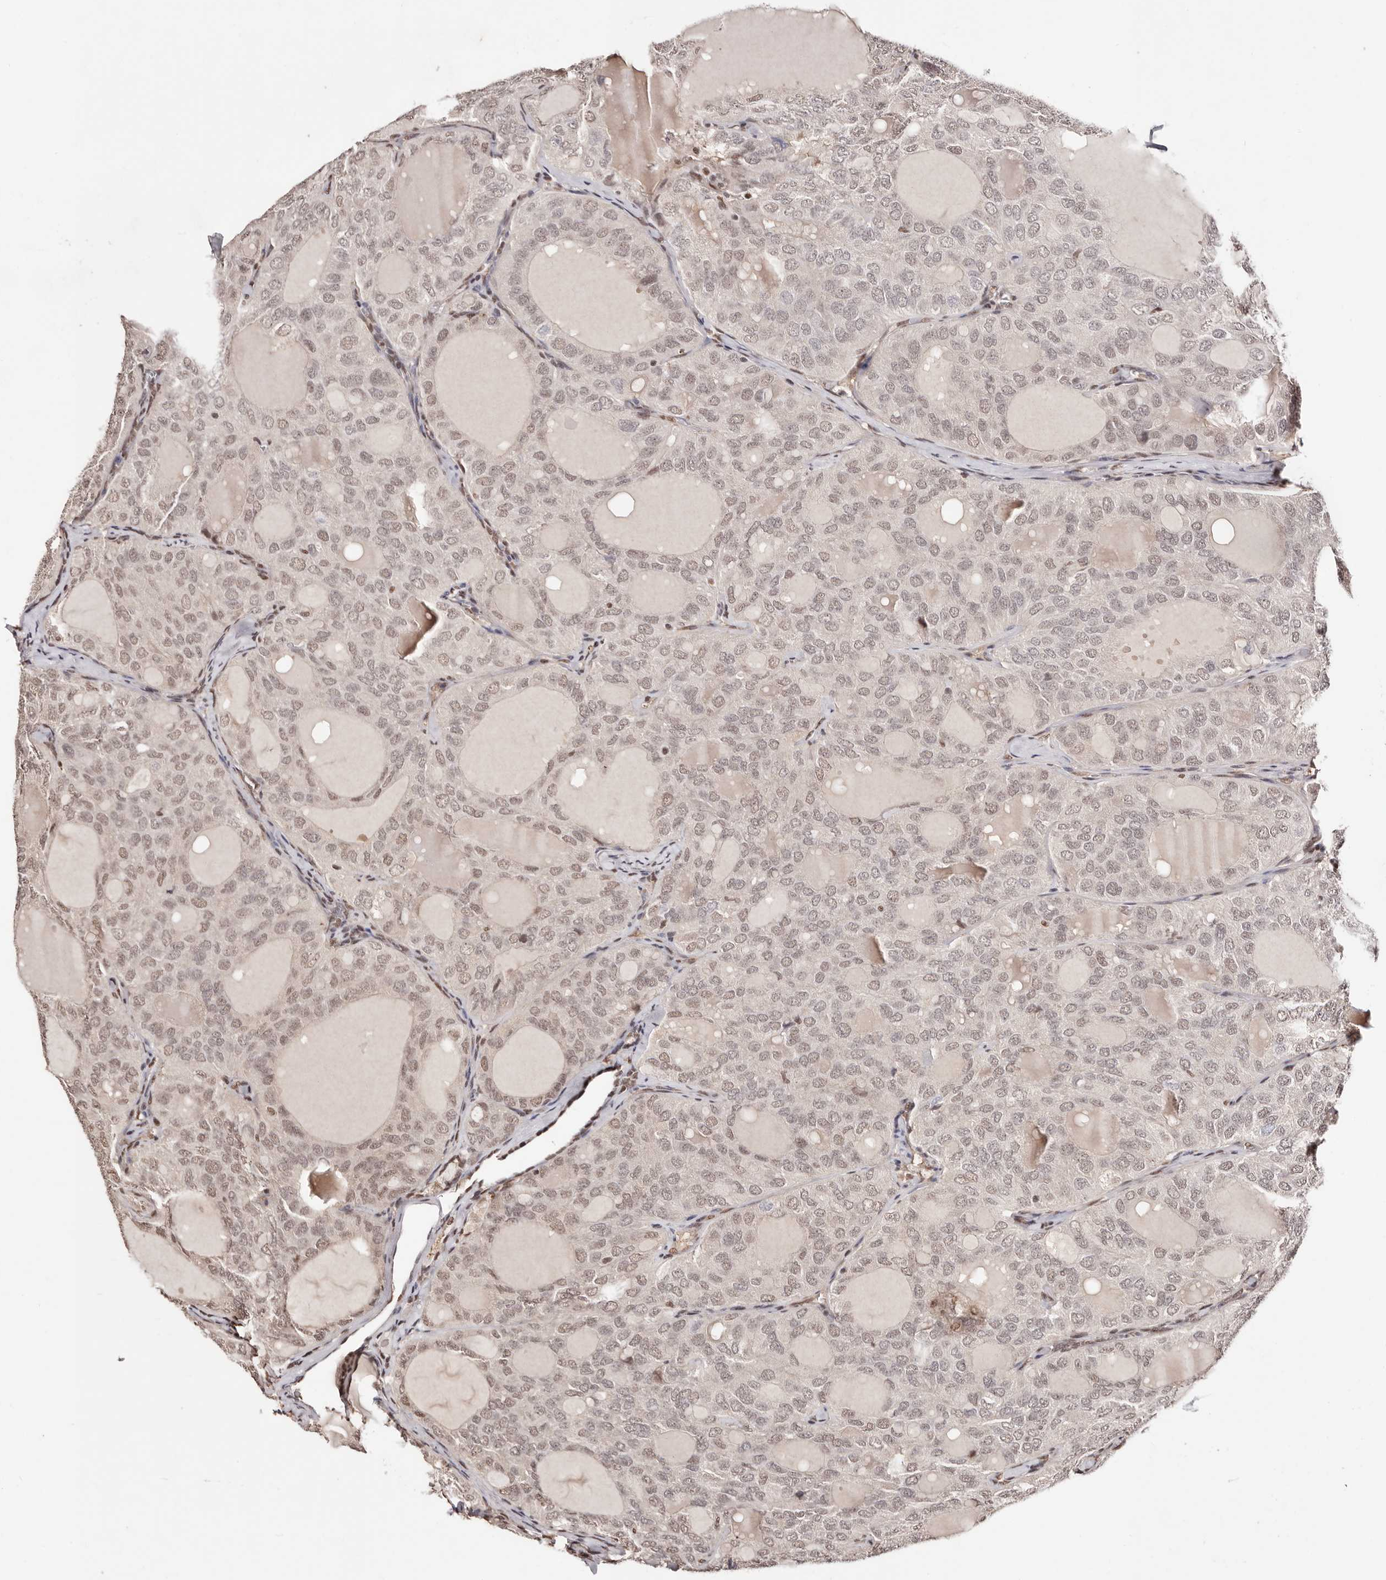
{"staining": {"intensity": "weak", "quantity": ">75%", "location": "nuclear"}, "tissue": "thyroid cancer", "cell_type": "Tumor cells", "image_type": "cancer", "snomed": [{"axis": "morphology", "description": "Follicular adenoma carcinoma, NOS"}, {"axis": "topography", "description": "Thyroid gland"}], "caption": "The histopathology image displays immunohistochemical staining of thyroid follicular adenoma carcinoma. There is weak nuclear expression is seen in about >75% of tumor cells.", "gene": "BICRAL", "patient": {"sex": "male", "age": 75}}